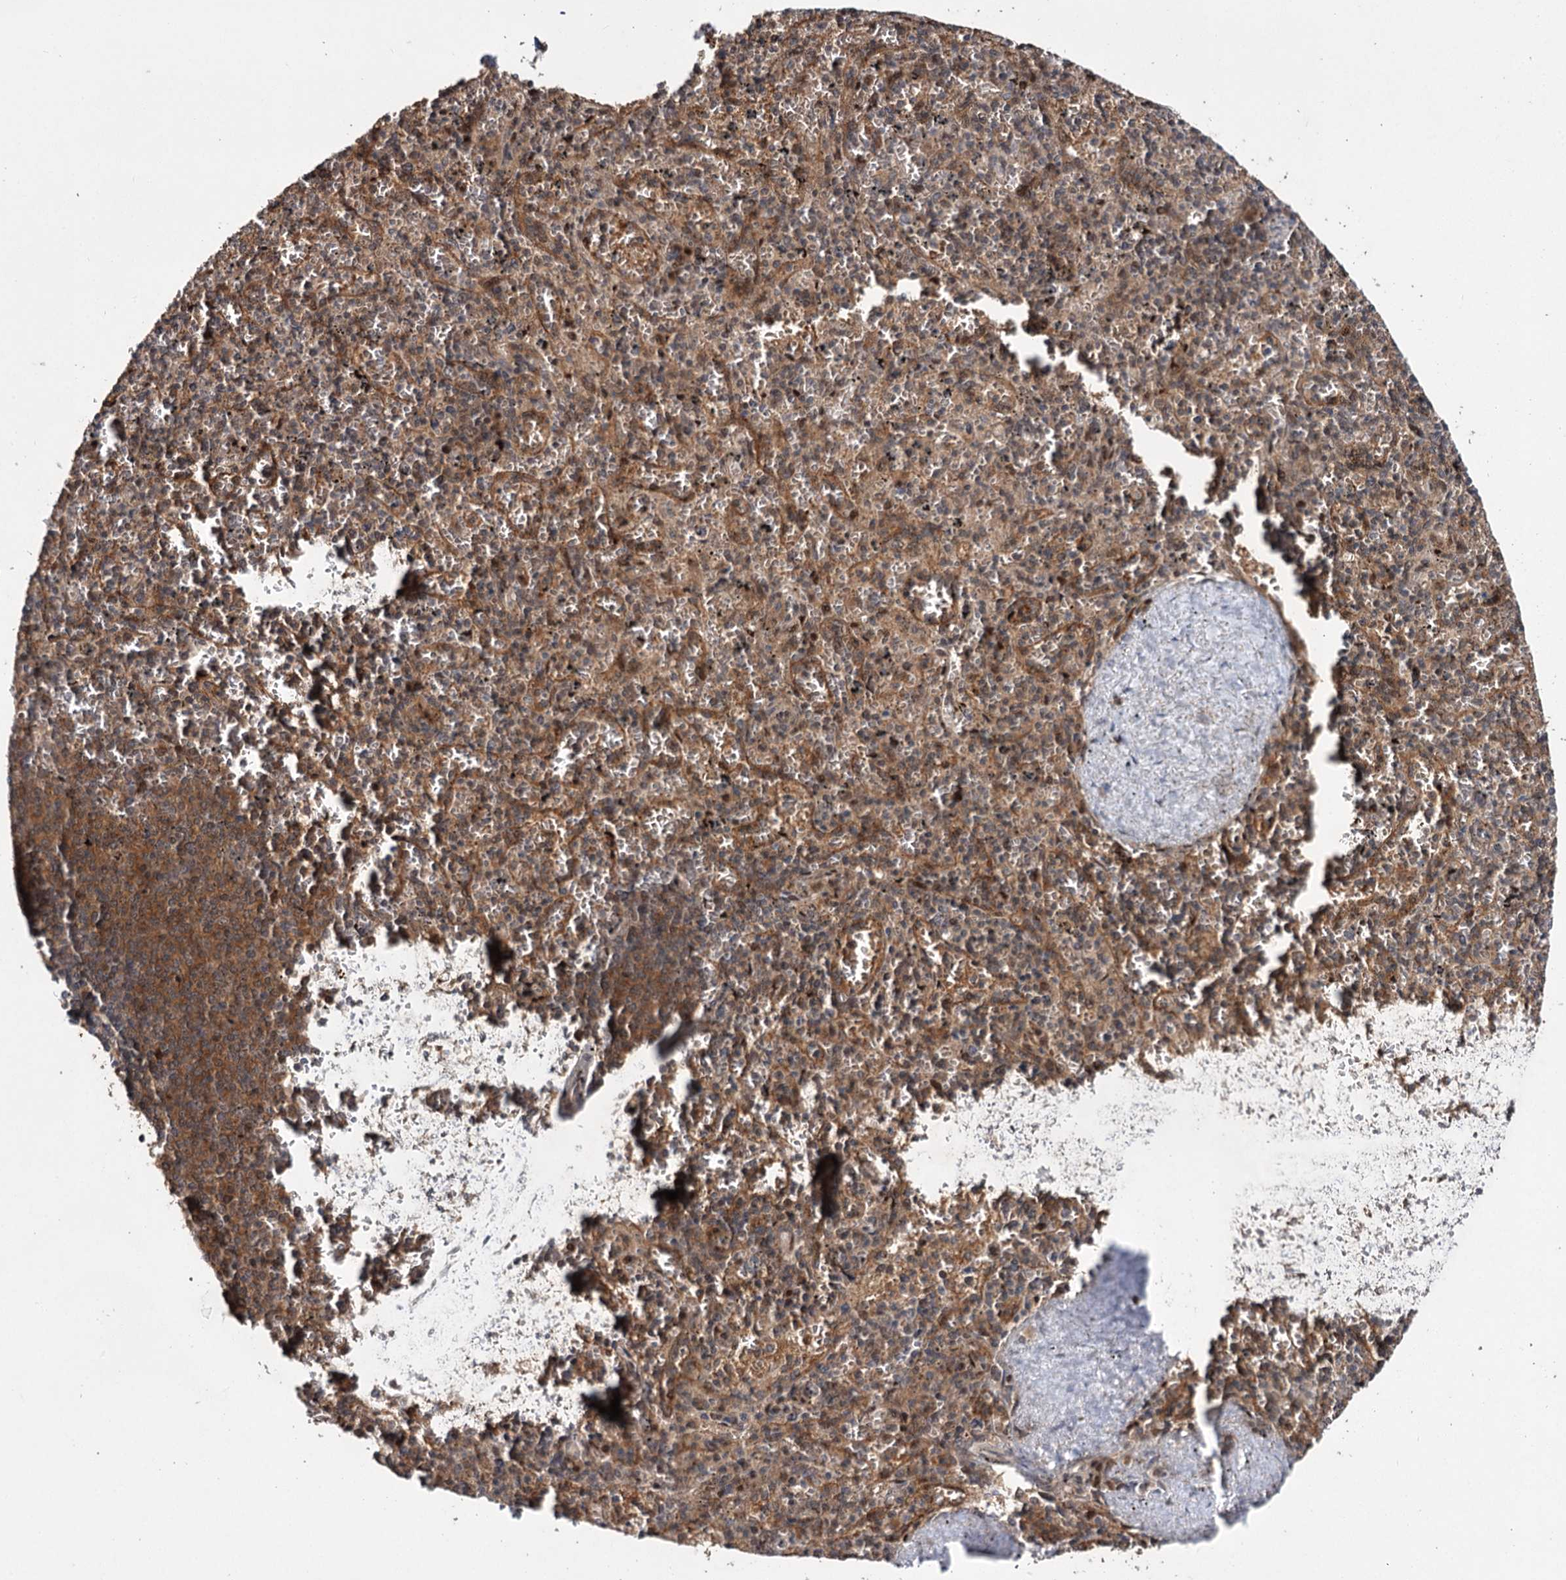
{"staining": {"intensity": "weak", "quantity": "25%-75%", "location": "cytoplasmic/membranous,nuclear"}, "tissue": "spleen", "cell_type": "Cells in red pulp", "image_type": "normal", "snomed": [{"axis": "morphology", "description": "Normal tissue, NOS"}, {"axis": "topography", "description": "Spleen"}], "caption": "This photomicrograph shows immunohistochemistry staining of unremarkable spleen, with low weak cytoplasmic/membranous,nuclear staining in about 25%-75% of cells in red pulp.", "gene": "MKNK2", "patient": {"sex": "male", "age": 82}}